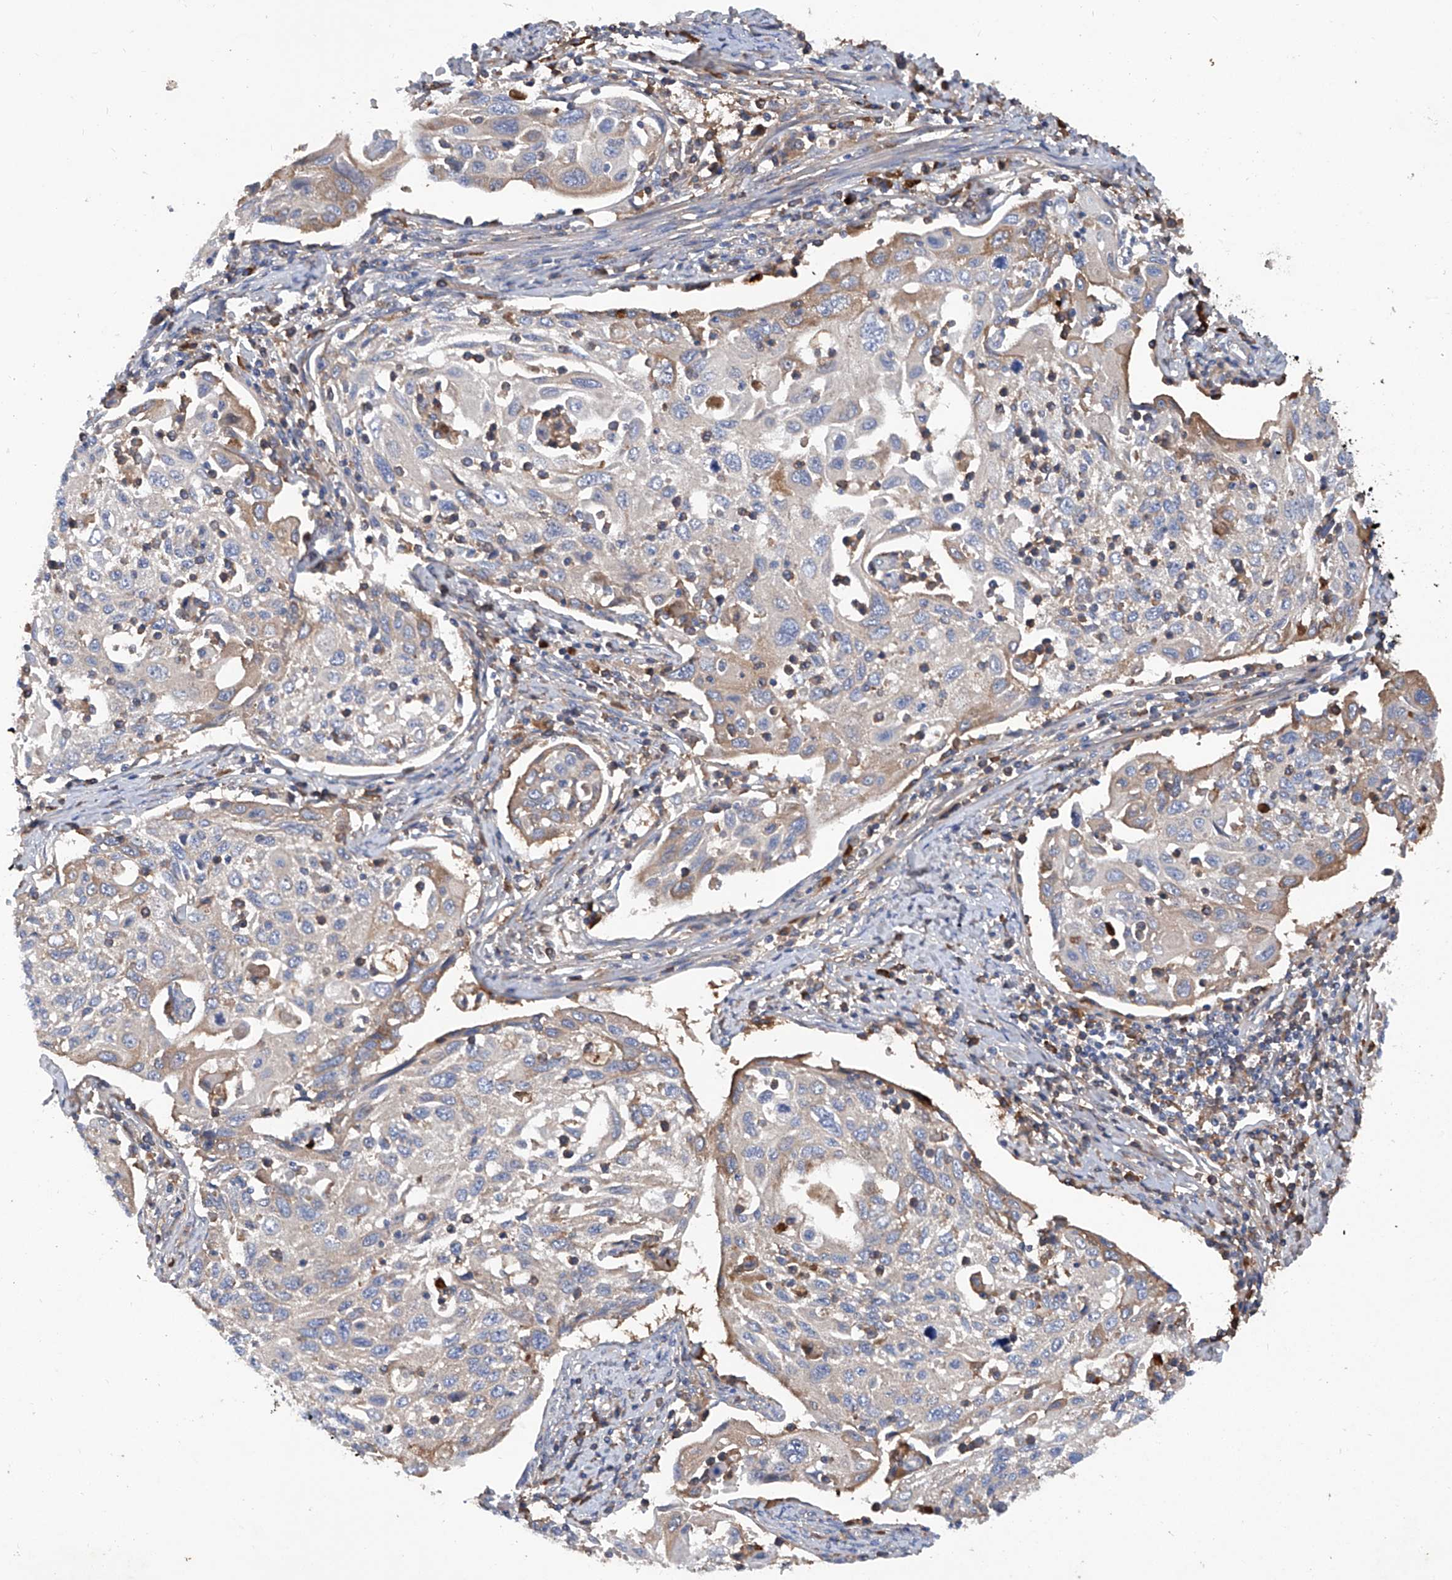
{"staining": {"intensity": "weak", "quantity": "<25%", "location": "cytoplasmic/membranous"}, "tissue": "cervical cancer", "cell_type": "Tumor cells", "image_type": "cancer", "snomed": [{"axis": "morphology", "description": "Squamous cell carcinoma, NOS"}, {"axis": "topography", "description": "Cervix"}], "caption": "DAB (3,3'-diaminobenzidine) immunohistochemical staining of human cervical cancer (squamous cell carcinoma) displays no significant staining in tumor cells.", "gene": "ASCC3", "patient": {"sex": "female", "age": 70}}